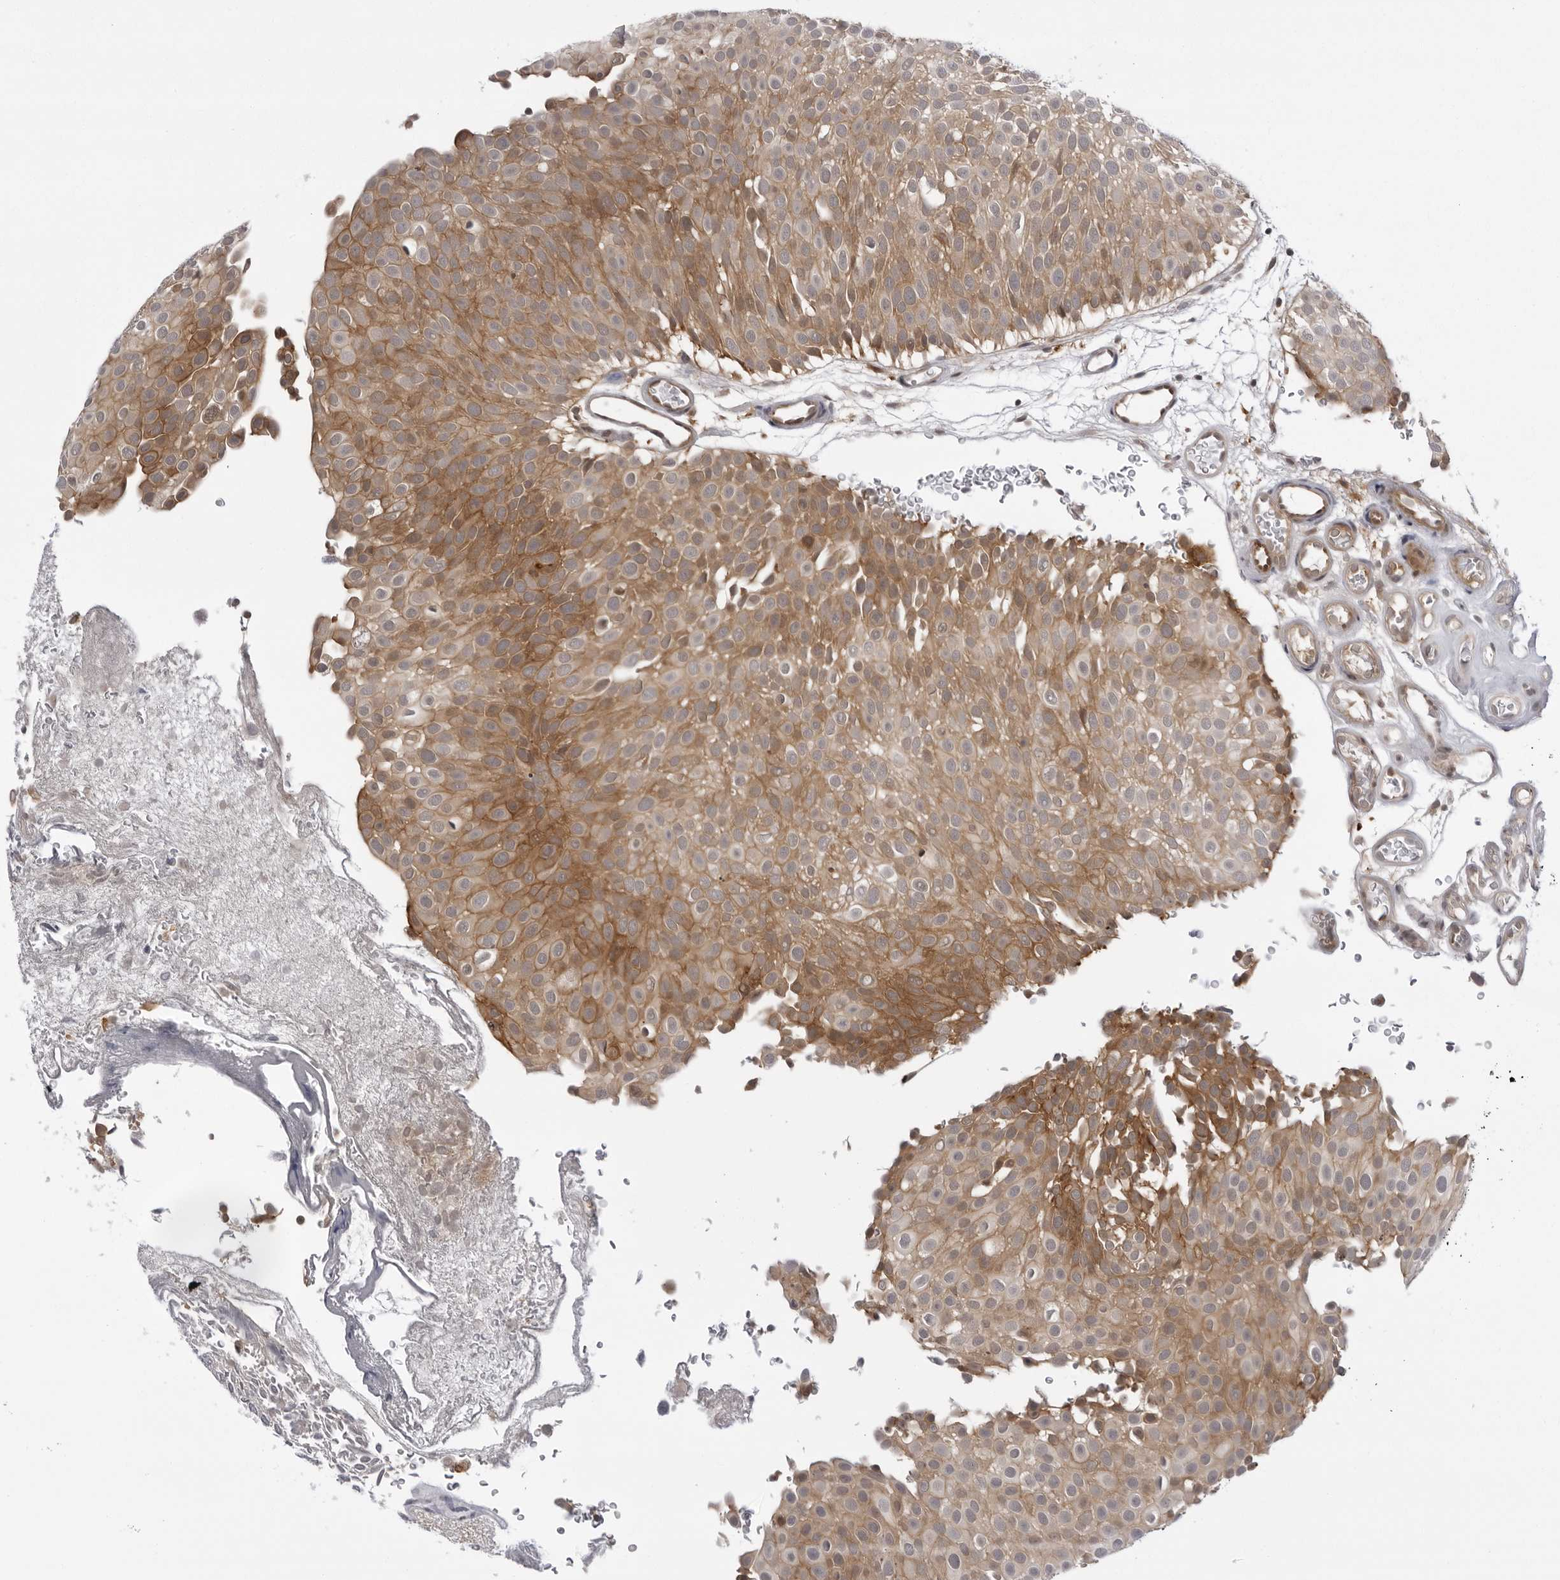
{"staining": {"intensity": "moderate", "quantity": ">75%", "location": "cytoplasmic/membranous"}, "tissue": "urothelial cancer", "cell_type": "Tumor cells", "image_type": "cancer", "snomed": [{"axis": "morphology", "description": "Urothelial carcinoma, Low grade"}, {"axis": "topography", "description": "Urinary bladder"}], "caption": "About >75% of tumor cells in urothelial cancer display moderate cytoplasmic/membranous protein staining as visualized by brown immunohistochemical staining.", "gene": "USP43", "patient": {"sex": "male", "age": 78}}